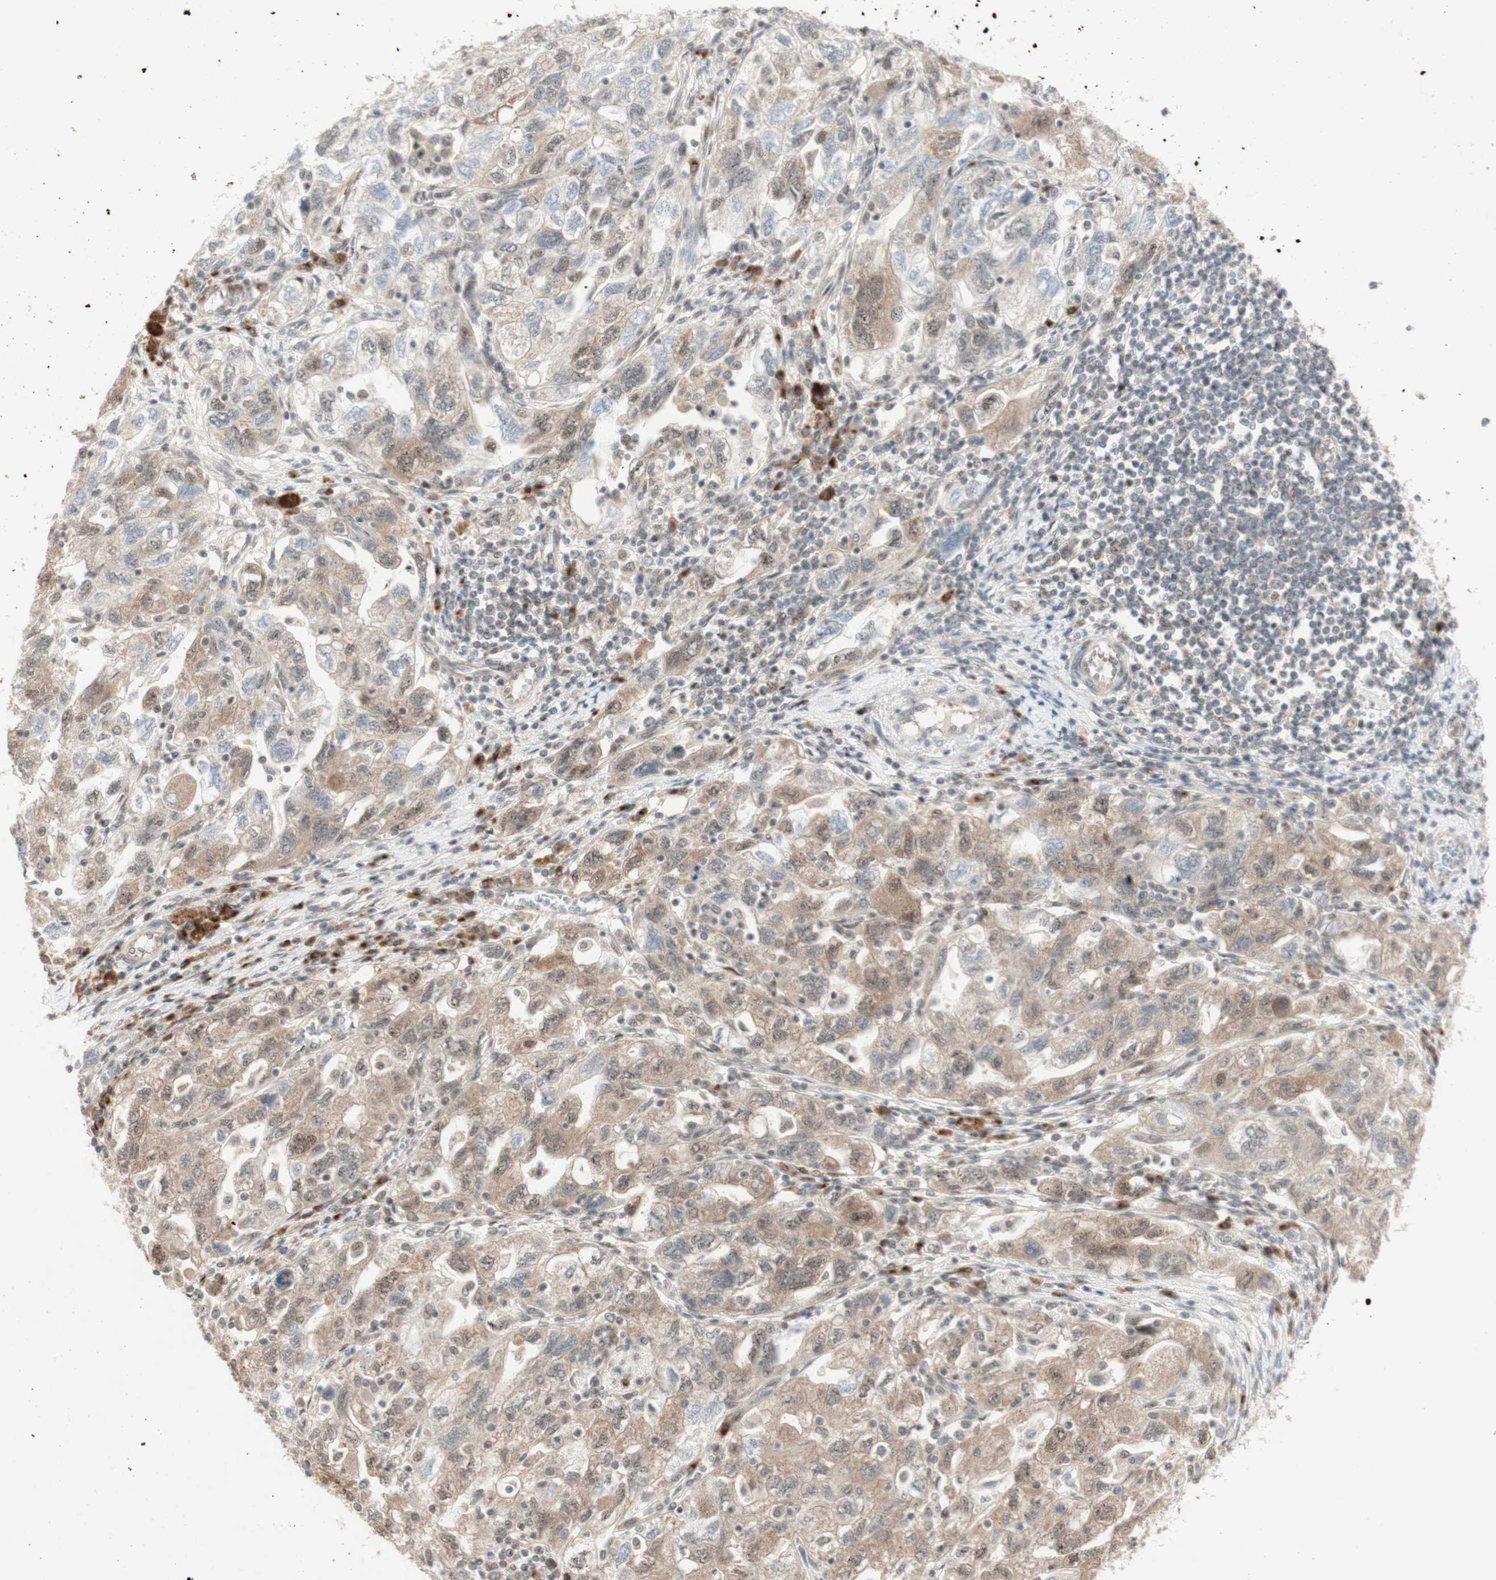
{"staining": {"intensity": "moderate", "quantity": ">75%", "location": "cytoplasmic/membranous"}, "tissue": "ovarian cancer", "cell_type": "Tumor cells", "image_type": "cancer", "snomed": [{"axis": "morphology", "description": "Carcinoma, NOS"}, {"axis": "morphology", "description": "Cystadenocarcinoma, serous, NOS"}, {"axis": "topography", "description": "Ovary"}], "caption": "Brown immunohistochemical staining in ovarian cancer (carcinoma) demonstrates moderate cytoplasmic/membranous staining in approximately >75% of tumor cells.", "gene": "CYLD", "patient": {"sex": "female", "age": 69}}